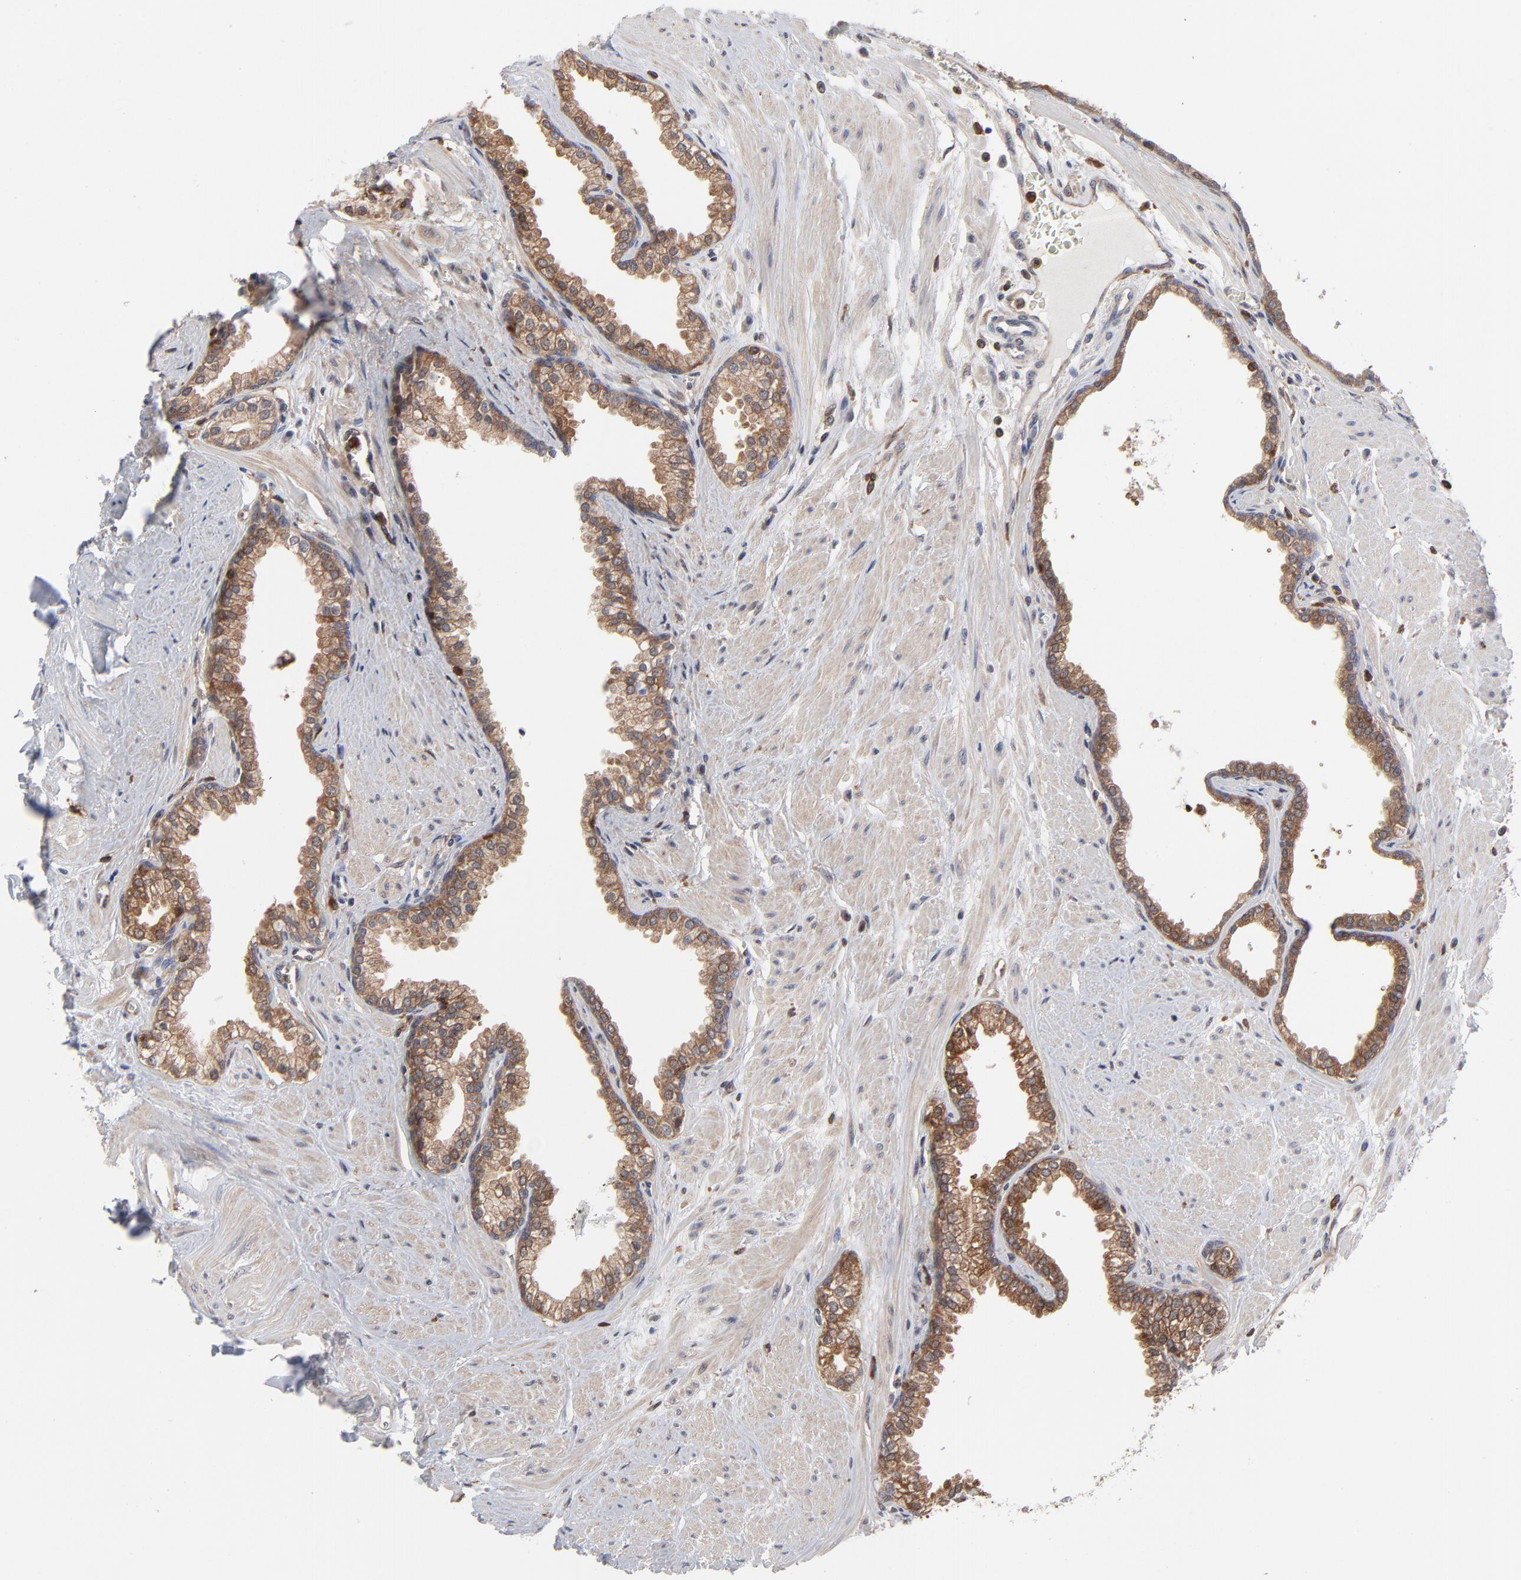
{"staining": {"intensity": "moderate", "quantity": ">75%", "location": "cytoplasmic/membranous"}, "tissue": "prostate", "cell_type": "Glandular cells", "image_type": "normal", "snomed": [{"axis": "morphology", "description": "Normal tissue, NOS"}, {"axis": "topography", "description": "Prostate"}], "caption": "DAB (3,3'-diaminobenzidine) immunohistochemical staining of normal human prostate reveals moderate cytoplasmic/membranous protein expression in about >75% of glandular cells. The protein is stained brown, and the nuclei are stained in blue (DAB (3,3'-diaminobenzidine) IHC with brightfield microscopy, high magnification).", "gene": "MAP2K1", "patient": {"sex": "male", "age": 64}}